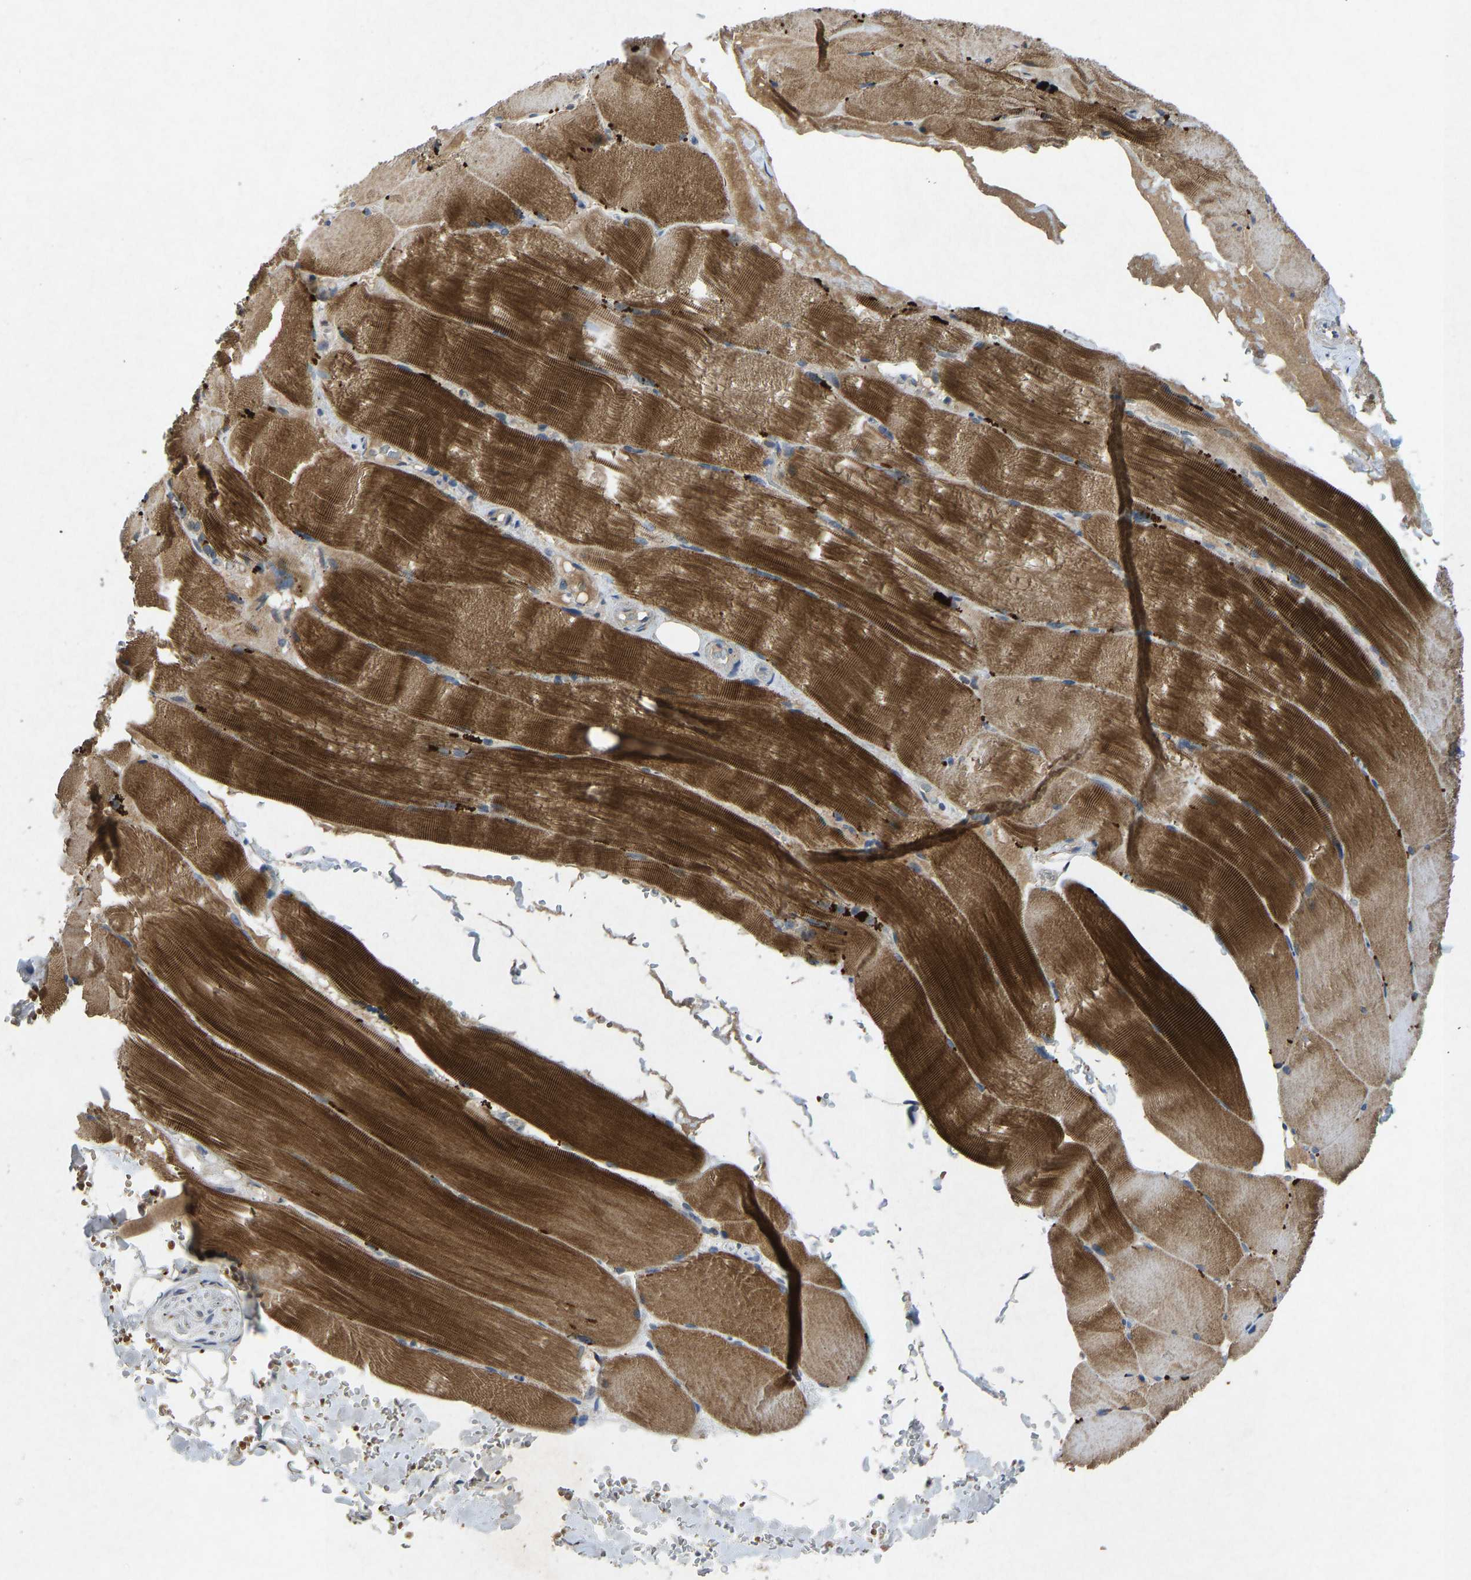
{"staining": {"intensity": "strong", "quantity": ">75%", "location": "cytoplasmic/membranous"}, "tissue": "skeletal muscle", "cell_type": "Myocytes", "image_type": "normal", "snomed": [{"axis": "morphology", "description": "Normal tissue, NOS"}, {"axis": "topography", "description": "Skin"}, {"axis": "topography", "description": "Skeletal muscle"}], "caption": "The micrograph shows immunohistochemical staining of normal skeletal muscle. There is strong cytoplasmic/membranous positivity is seen in approximately >75% of myocytes. The staining was performed using DAB, with brown indicating positive protein expression. Nuclei are stained blue with hematoxylin.", "gene": "PDE7A", "patient": {"sex": "male", "age": 83}}